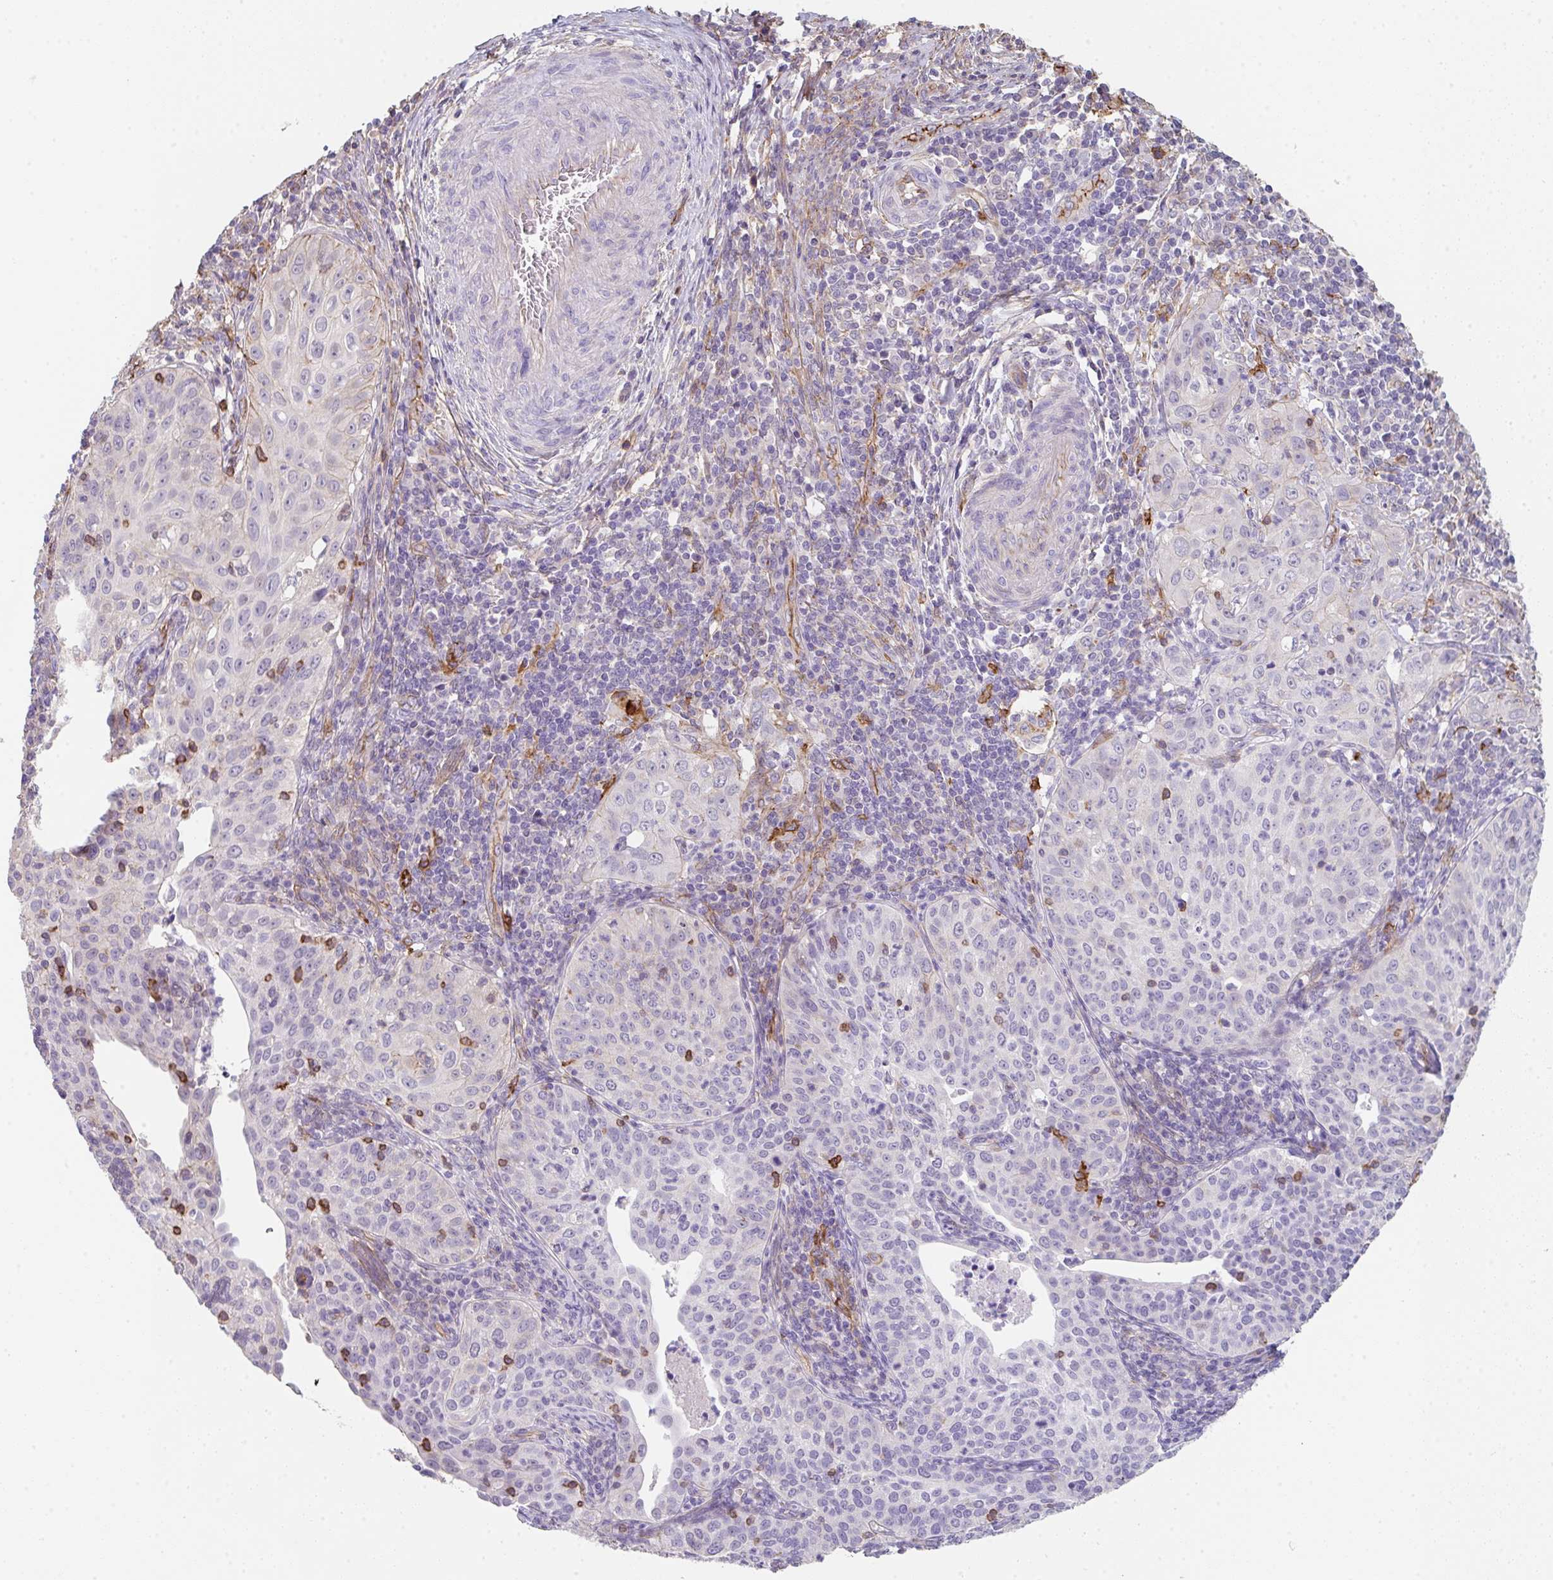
{"staining": {"intensity": "negative", "quantity": "none", "location": "none"}, "tissue": "cervical cancer", "cell_type": "Tumor cells", "image_type": "cancer", "snomed": [{"axis": "morphology", "description": "Squamous cell carcinoma, NOS"}, {"axis": "topography", "description": "Cervix"}], "caption": "This photomicrograph is of squamous cell carcinoma (cervical) stained with immunohistochemistry to label a protein in brown with the nuclei are counter-stained blue. There is no staining in tumor cells. Nuclei are stained in blue.", "gene": "DBN1", "patient": {"sex": "female", "age": 30}}